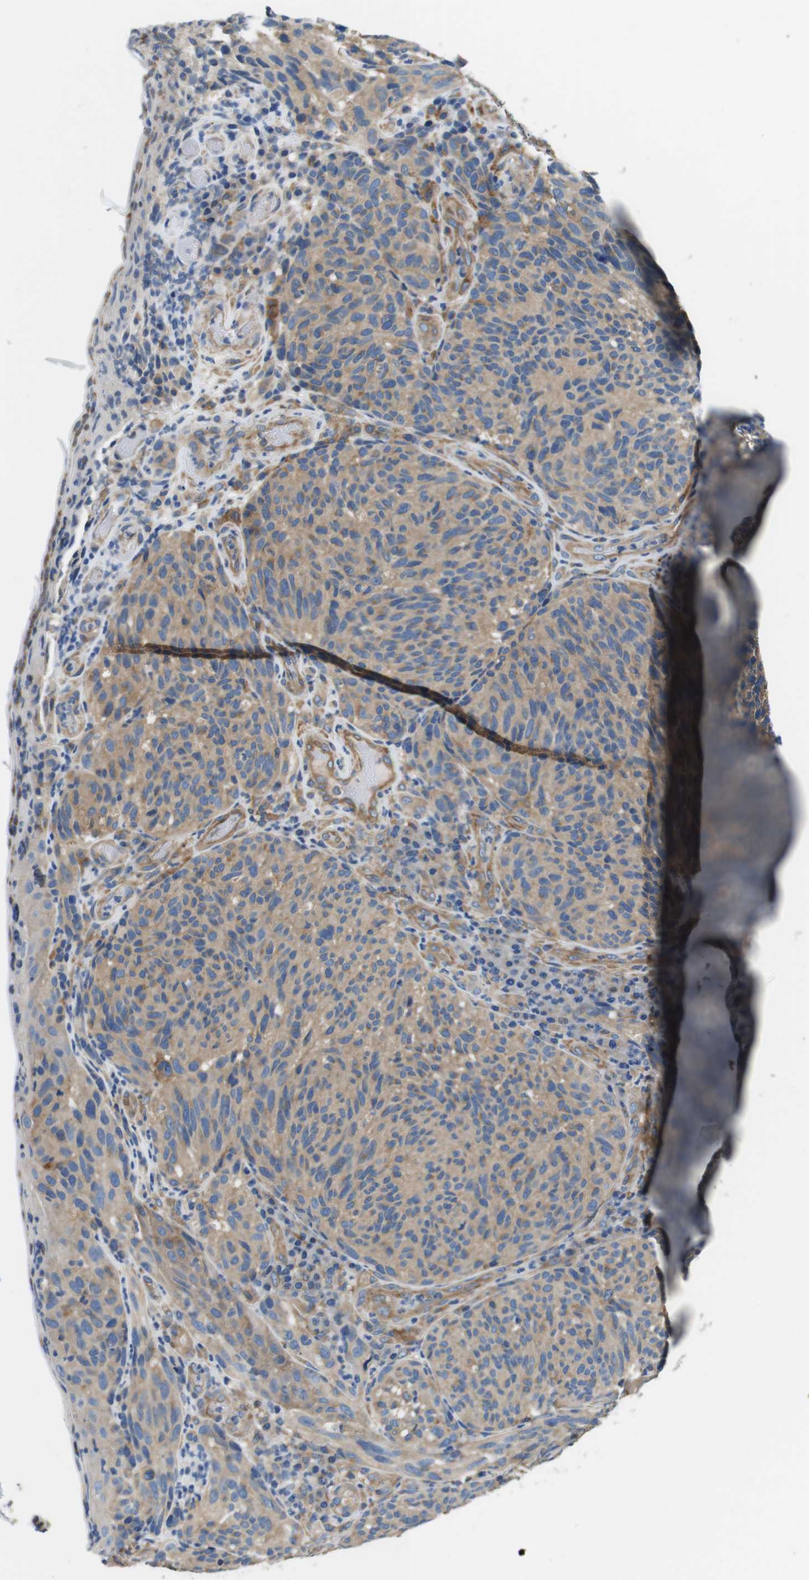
{"staining": {"intensity": "weak", "quantity": ">75%", "location": "cytoplasmic/membranous"}, "tissue": "melanoma", "cell_type": "Tumor cells", "image_type": "cancer", "snomed": [{"axis": "morphology", "description": "Malignant melanoma, NOS"}, {"axis": "topography", "description": "Skin"}], "caption": "Human malignant melanoma stained with a protein marker reveals weak staining in tumor cells.", "gene": "DENND4C", "patient": {"sex": "female", "age": 73}}